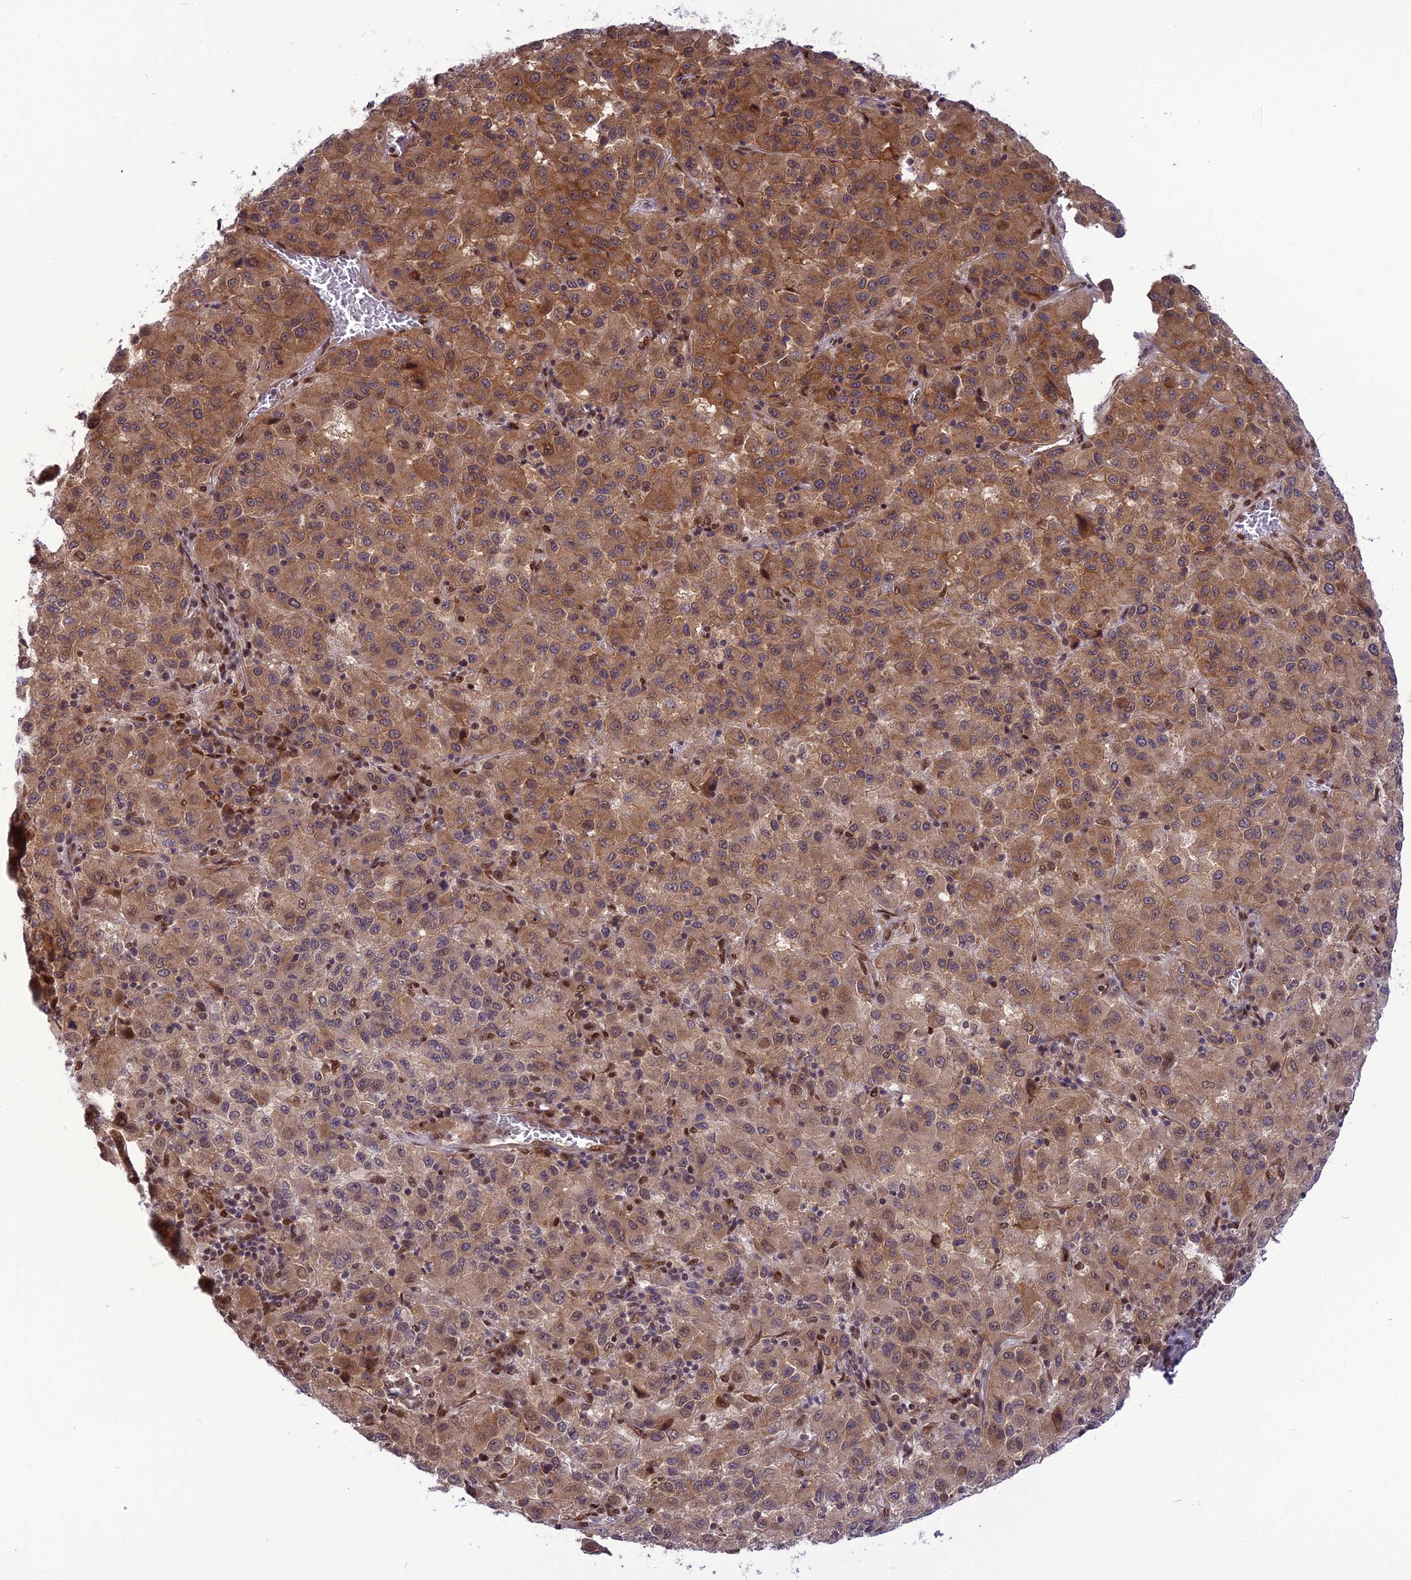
{"staining": {"intensity": "moderate", "quantity": ">75%", "location": "cytoplasmic/membranous,nuclear"}, "tissue": "melanoma", "cell_type": "Tumor cells", "image_type": "cancer", "snomed": [{"axis": "morphology", "description": "Malignant melanoma, Metastatic site"}, {"axis": "topography", "description": "Lung"}], "caption": "Protein staining of melanoma tissue exhibits moderate cytoplasmic/membranous and nuclear expression in about >75% of tumor cells.", "gene": "RTRAF", "patient": {"sex": "male", "age": 64}}